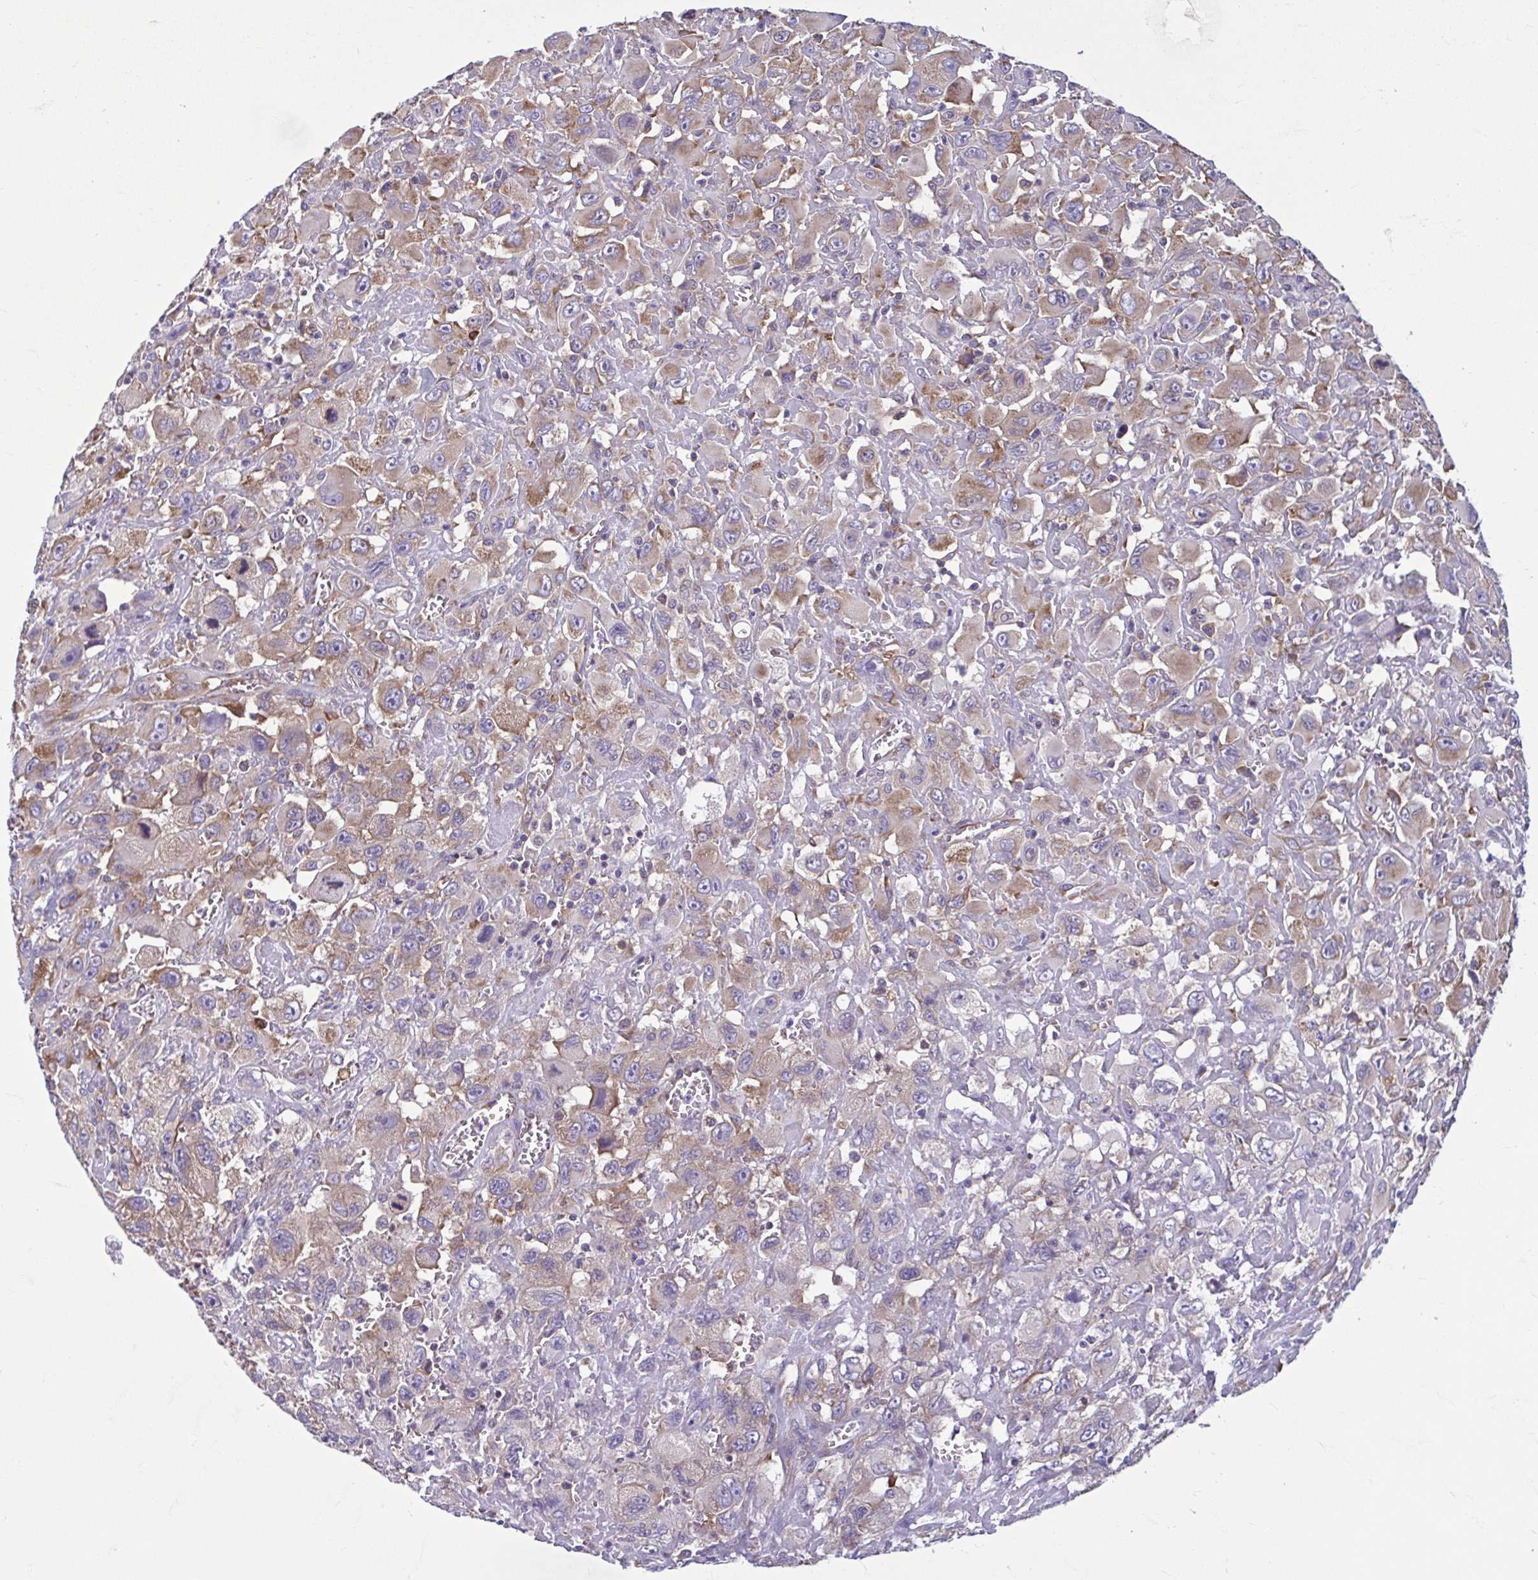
{"staining": {"intensity": "weak", "quantity": ">75%", "location": "cytoplasmic/membranous"}, "tissue": "head and neck cancer", "cell_type": "Tumor cells", "image_type": "cancer", "snomed": [{"axis": "morphology", "description": "Squamous cell carcinoma, NOS"}, {"axis": "morphology", "description": "Squamous cell carcinoma, metastatic, NOS"}, {"axis": "topography", "description": "Oral tissue"}, {"axis": "topography", "description": "Head-Neck"}], "caption": "A brown stain shows weak cytoplasmic/membranous expression of a protein in head and neck squamous cell carcinoma tumor cells.", "gene": "RPS16", "patient": {"sex": "female", "age": 85}}